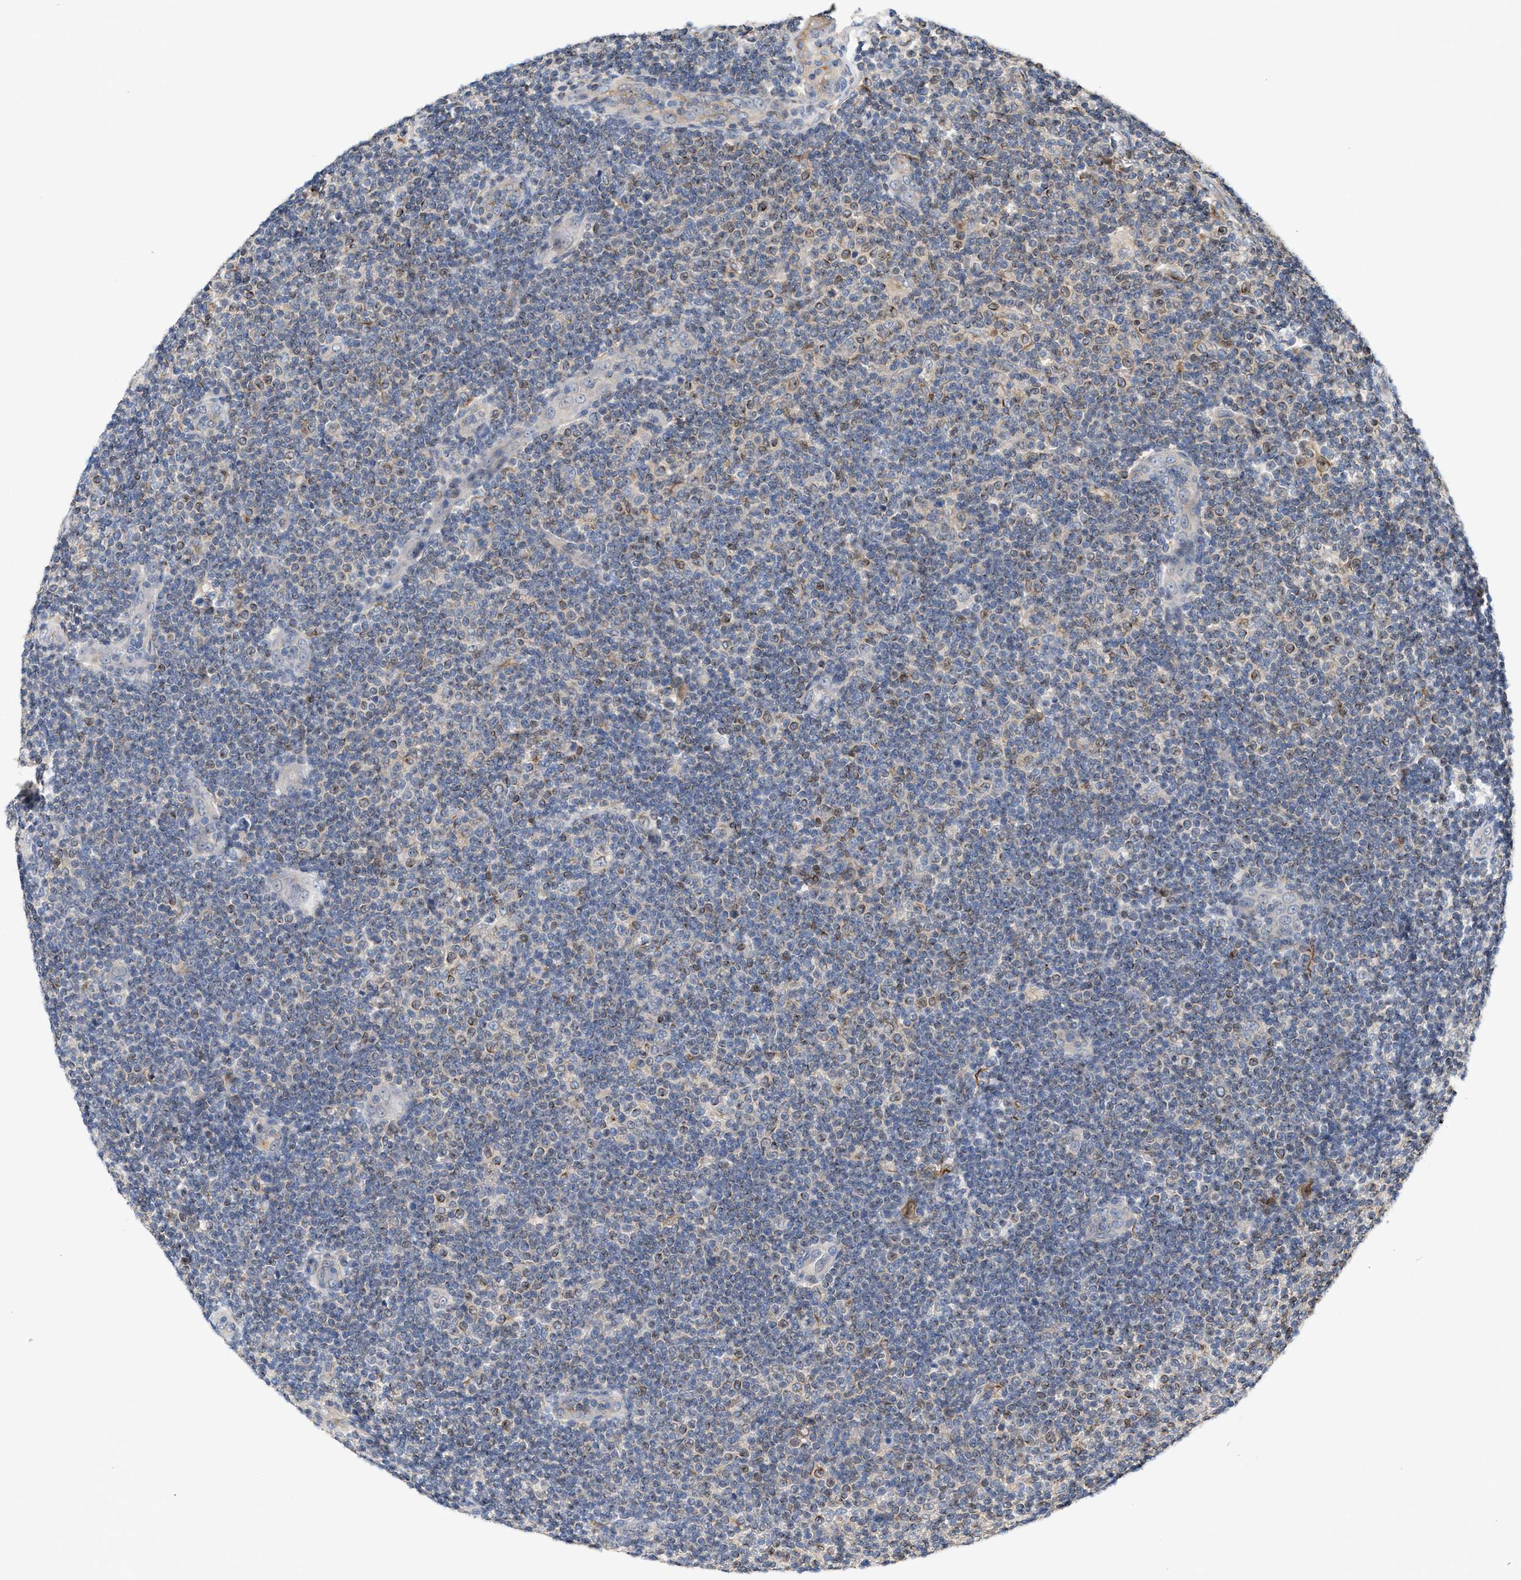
{"staining": {"intensity": "negative", "quantity": "none", "location": "none"}, "tissue": "lymphoma", "cell_type": "Tumor cells", "image_type": "cancer", "snomed": [{"axis": "morphology", "description": "Malignant lymphoma, non-Hodgkin's type, Low grade"}, {"axis": "topography", "description": "Lymph node"}], "caption": "IHC micrograph of neoplastic tissue: human malignant lymphoma, non-Hodgkin's type (low-grade) stained with DAB displays no significant protein expression in tumor cells. (DAB (3,3'-diaminobenzidine) immunohistochemistry (IHC) with hematoxylin counter stain).", "gene": "BBLN", "patient": {"sex": "male", "age": 83}}